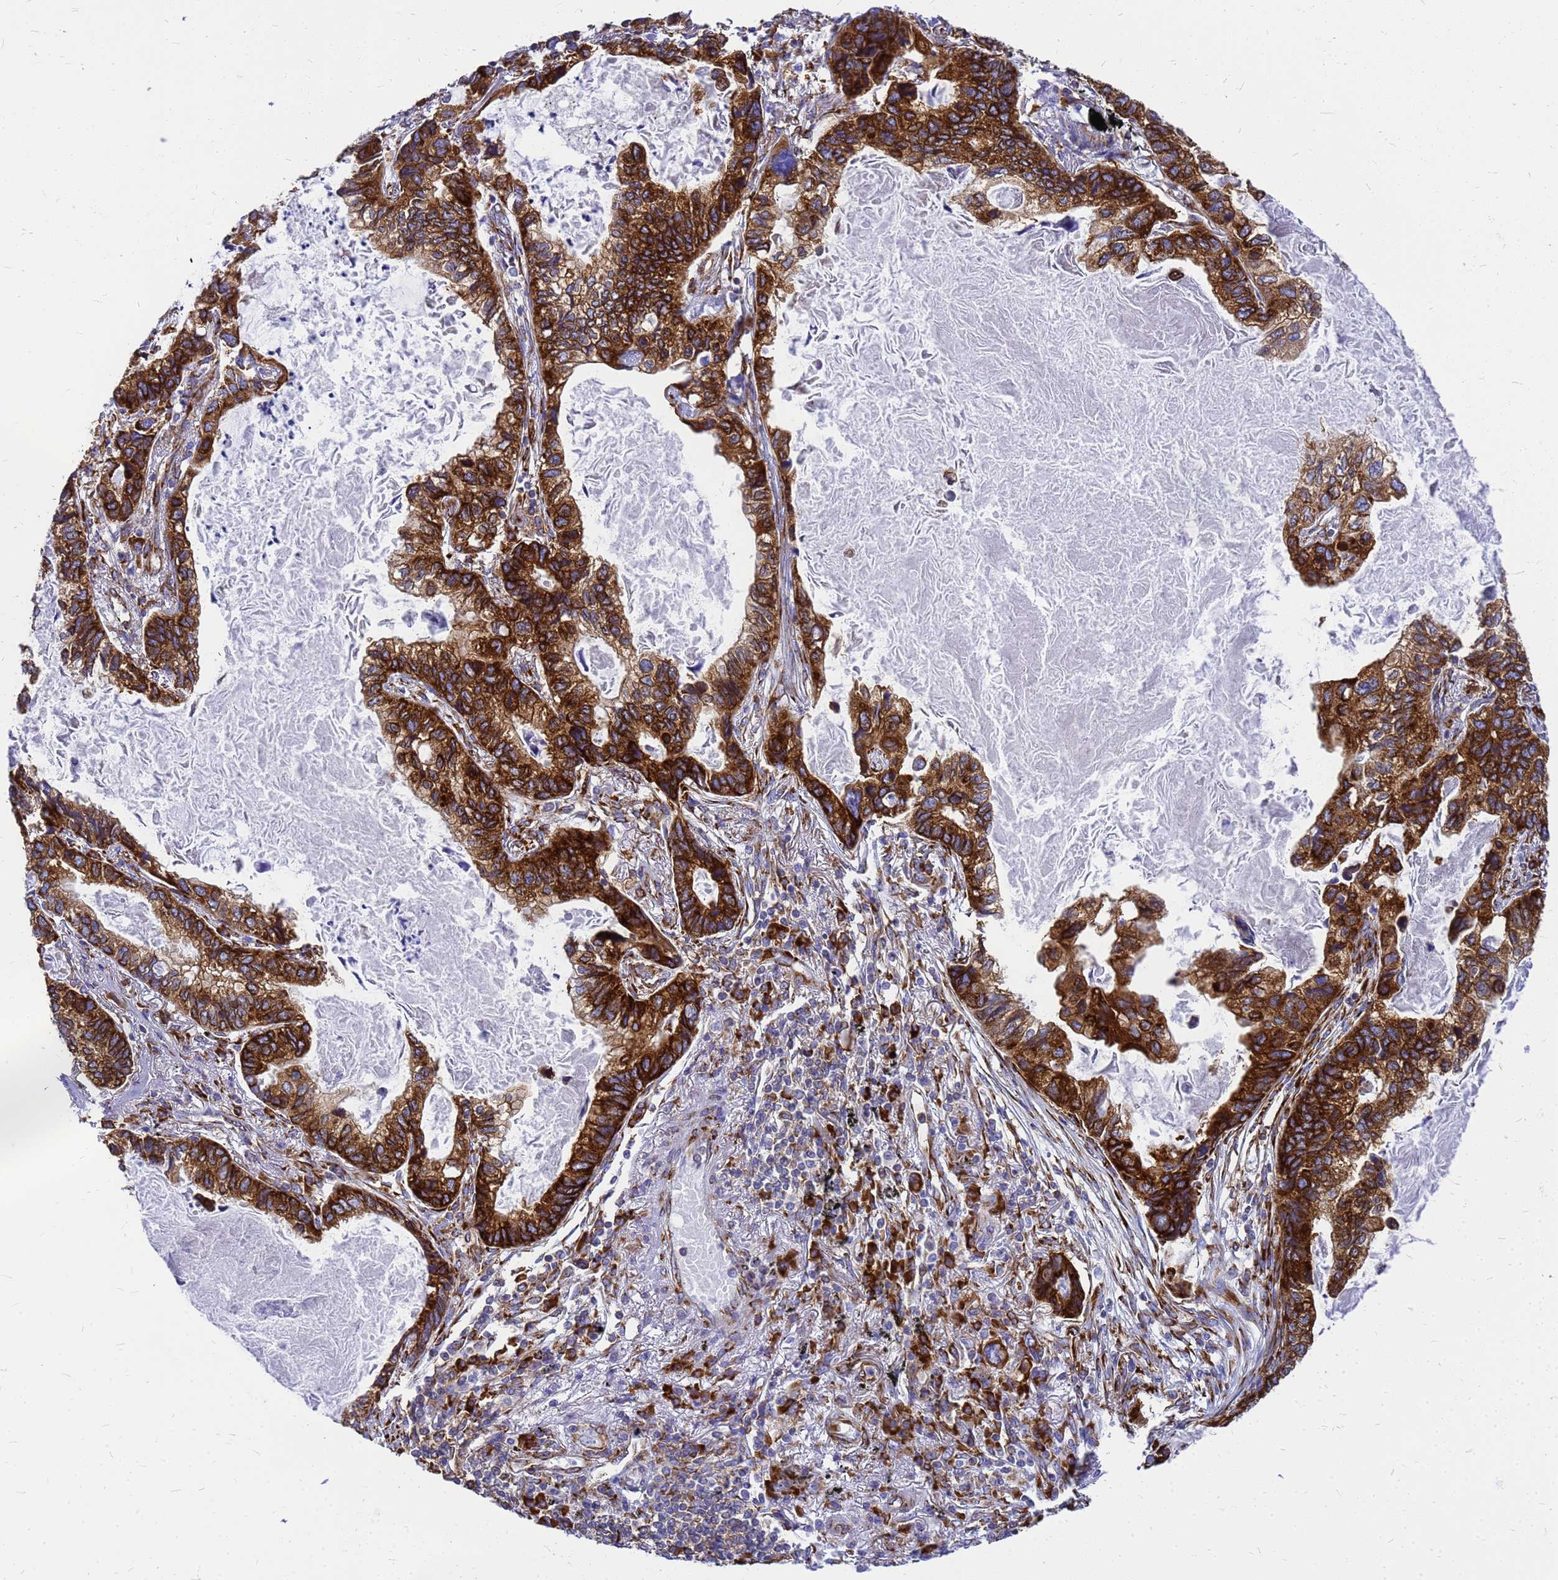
{"staining": {"intensity": "strong", "quantity": ">75%", "location": "cytoplasmic/membranous"}, "tissue": "lung cancer", "cell_type": "Tumor cells", "image_type": "cancer", "snomed": [{"axis": "morphology", "description": "Adenocarcinoma, NOS"}, {"axis": "topography", "description": "Lung"}], "caption": "Immunohistochemical staining of human adenocarcinoma (lung) demonstrates strong cytoplasmic/membranous protein staining in approximately >75% of tumor cells.", "gene": "EEF1D", "patient": {"sex": "male", "age": 67}}